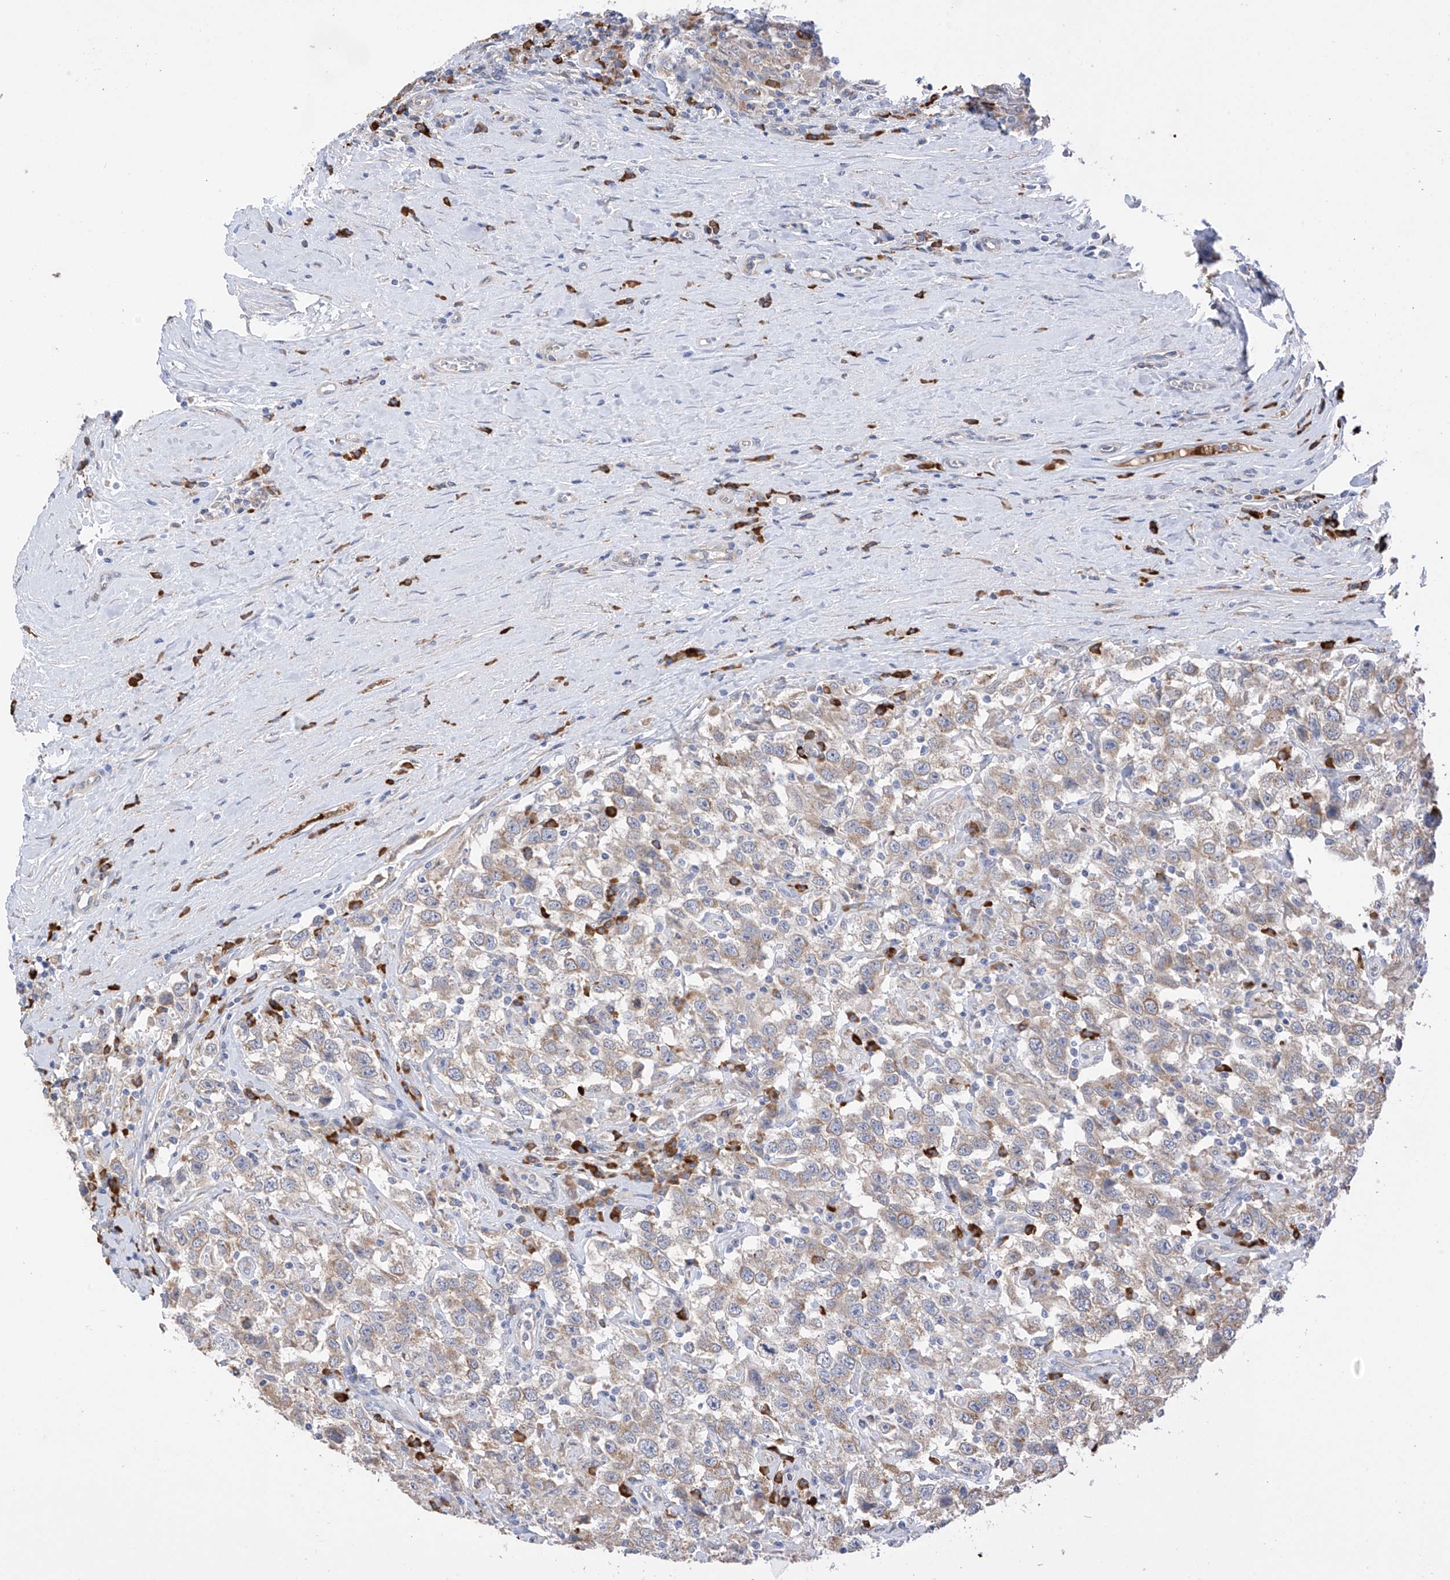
{"staining": {"intensity": "weak", "quantity": ">75%", "location": "cytoplasmic/membranous"}, "tissue": "testis cancer", "cell_type": "Tumor cells", "image_type": "cancer", "snomed": [{"axis": "morphology", "description": "Seminoma, NOS"}, {"axis": "topography", "description": "Testis"}], "caption": "High-magnification brightfield microscopy of testis cancer stained with DAB (3,3'-diaminobenzidine) (brown) and counterstained with hematoxylin (blue). tumor cells exhibit weak cytoplasmic/membranous expression is identified in about>75% of cells.", "gene": "REC8", "patient": {"sex": "male", "age": 41}}